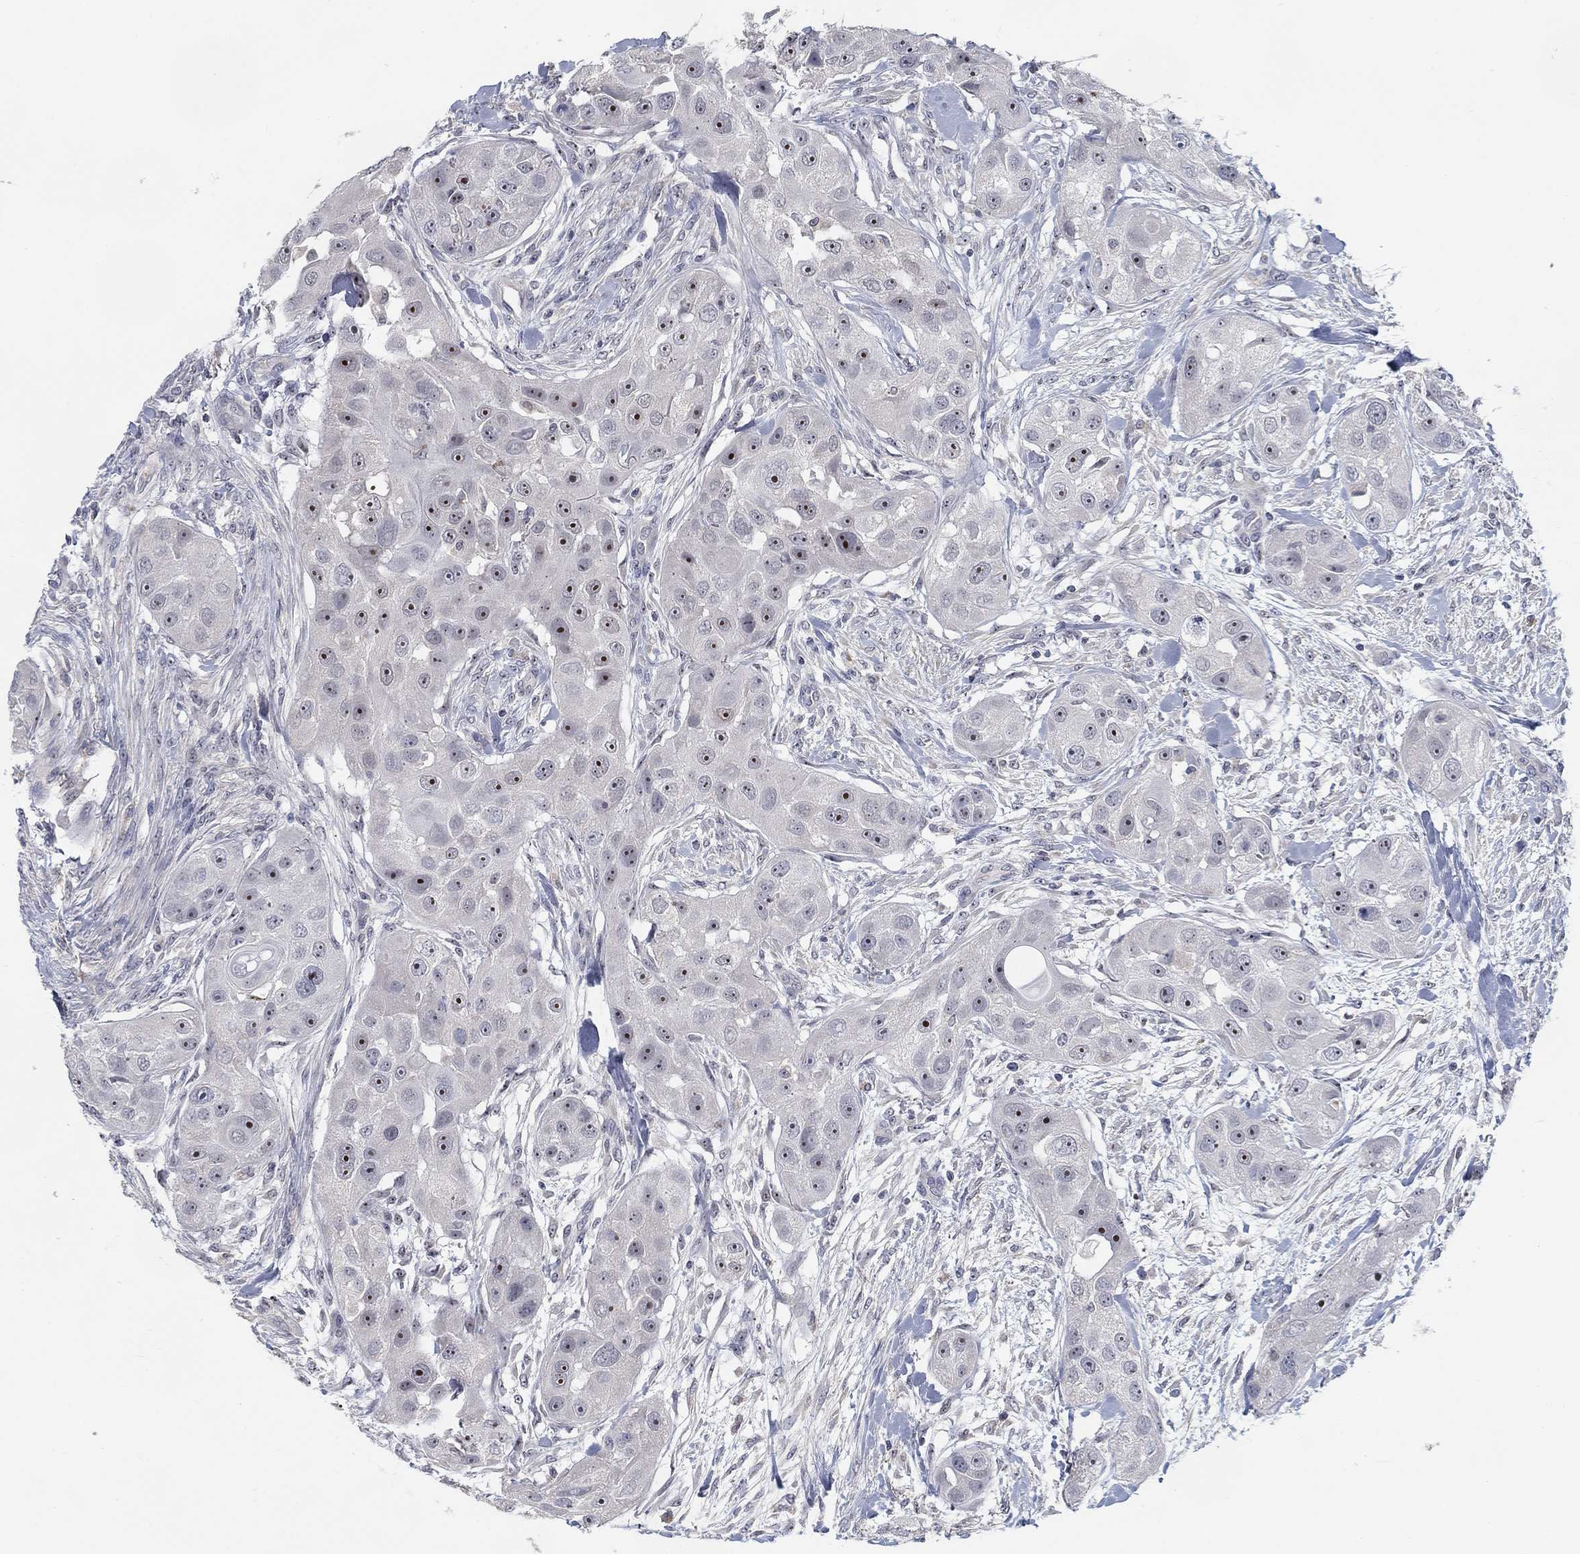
{"staining": {"intensity": "strong", "quantity": "25%-75%", "location": "nuclear"}, "tissue": "head and neck cancer", "cell_type": "Tumor cells", "image_type": "cancer", "snomed": [{"axis": "morphology", "description": "Squamous cell carcinoma, NOS"}, {"axis": "topography", "description": "Head-Neck"}], "caption": "An image showing strong nuclear positivity in approximately 25%-75% of tumor cells in head and neck cancer, as visualized by brown immunohistochemical staining.", "gene": "MTSS2", "patient": {"sex": "male", "age": 51}}